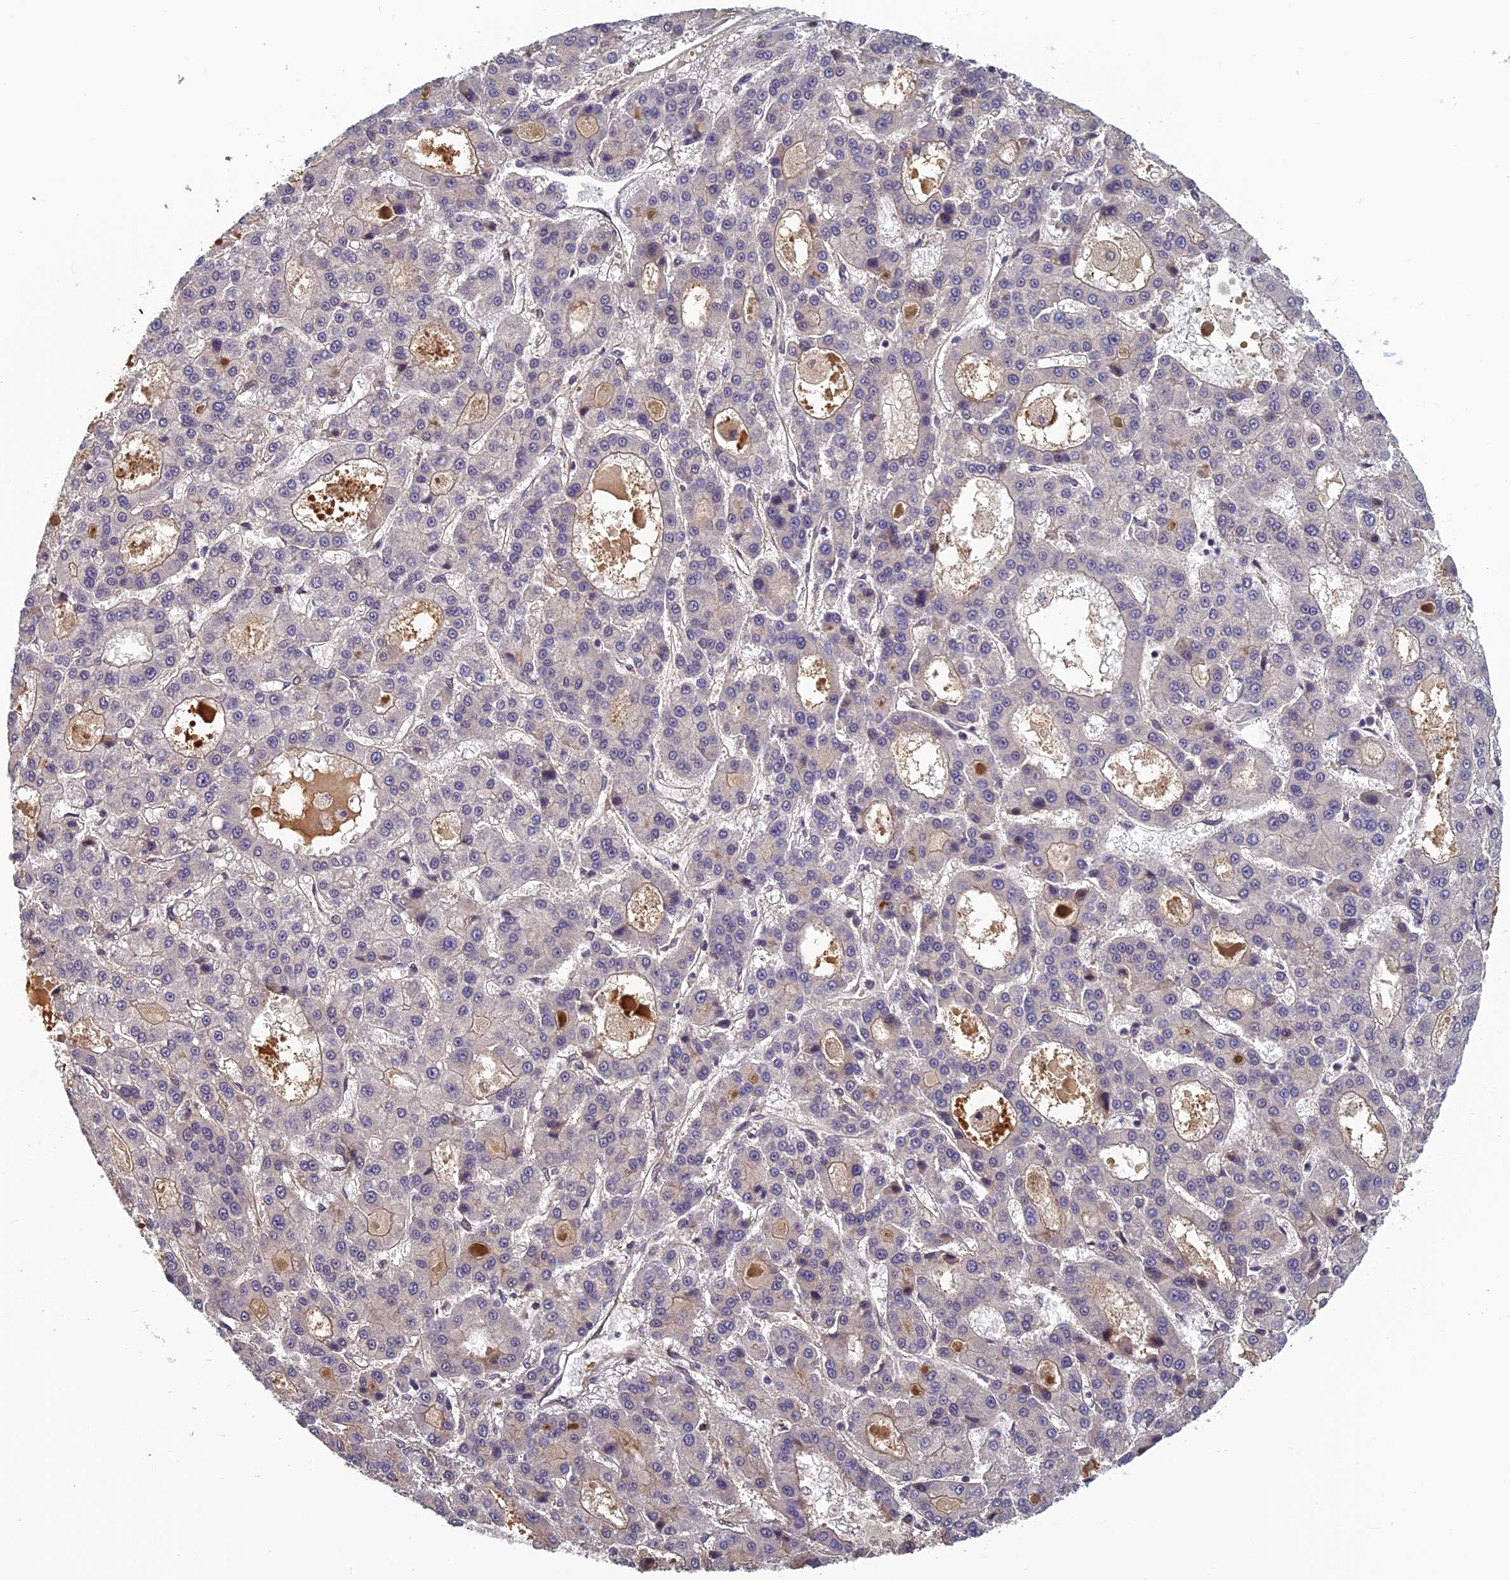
{"staining": {"intensity": "weak", "quantity": "<25%", "location": "cytoplasmic/membranous"}, "tissue": "liver cancer", "cell_type": "Tumor cells", "image_type": "cancer", "snomed": [{"axis": "morphology", "description": "Carcinoma, Hepatocellular, NOS"}, {"axis": "topography", "description": "Liver"}], "caption": "Protein analysis of liver cancer demonstrates no significant staining in tumor cells. The staining was performed using DAB to visualize the protein expression in brown, while the nuclei were stained in blue with hematoxylin (Magnification: 20x).", "gene": "PIKFYVE", "patient": {"sex": "male", "age": 70}}